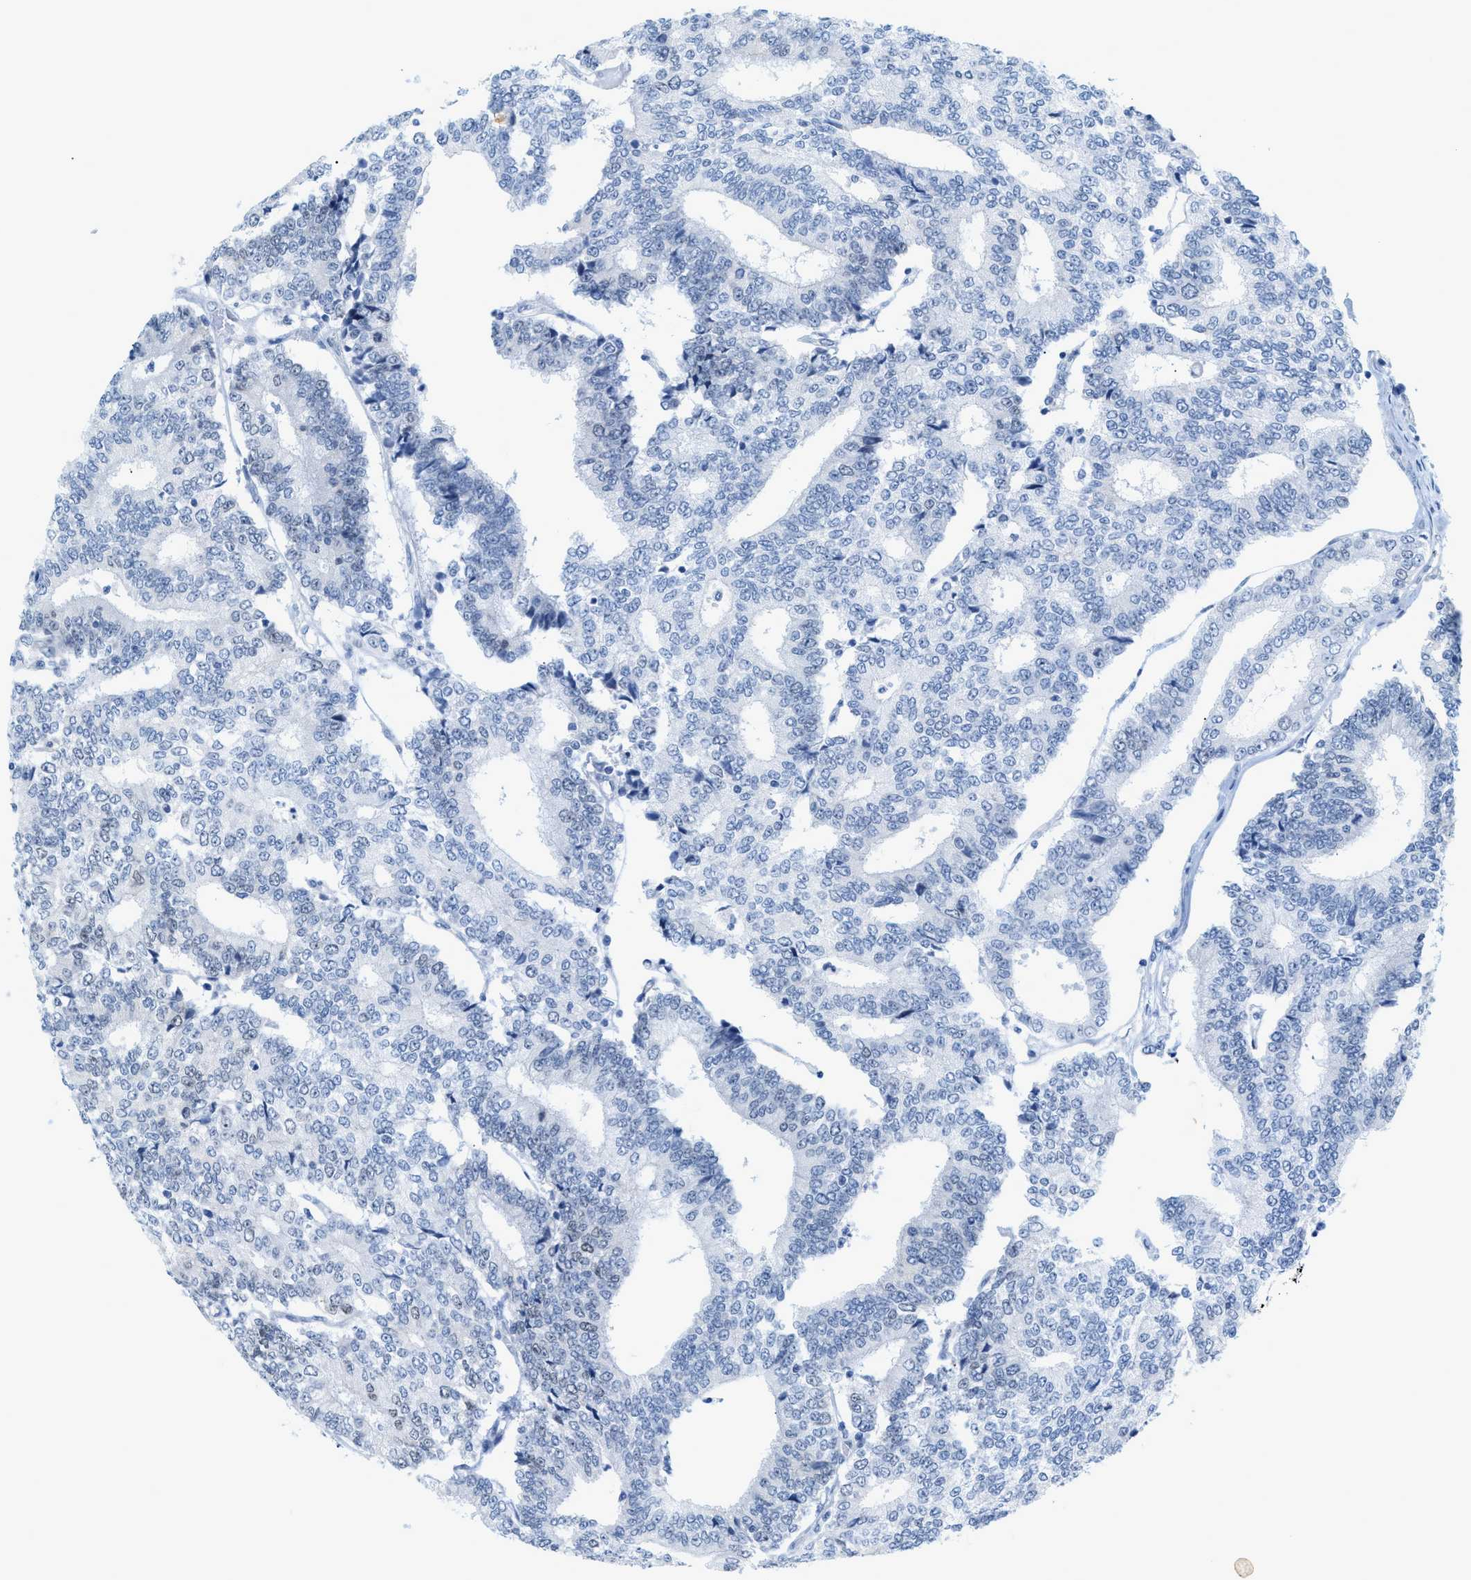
{"staining": {"intensity": "negative", "quantity": "none", "location": "none"}, "tissue": "prostate cancer", "cell_type": "Tumor cells", "image_type": "cancer", "snomed": [{"axis": "morphology", "description": "Normal tissue, NOS"}, {"axis": "morphology", "description": "Adenocarcinoma, High grade"}, {"axis": "topography", "description": "Prostate"}, {"axis": "topography", "description": "Seminal veicle"}], "caption": "A photomicrograph of adenocarcinoma (high-grade) (prostate) stained for a protein demonstrates no brown staining in tumor cells.", "gene": "HLTF", "patient": {"sex": "male", "age": 55}}